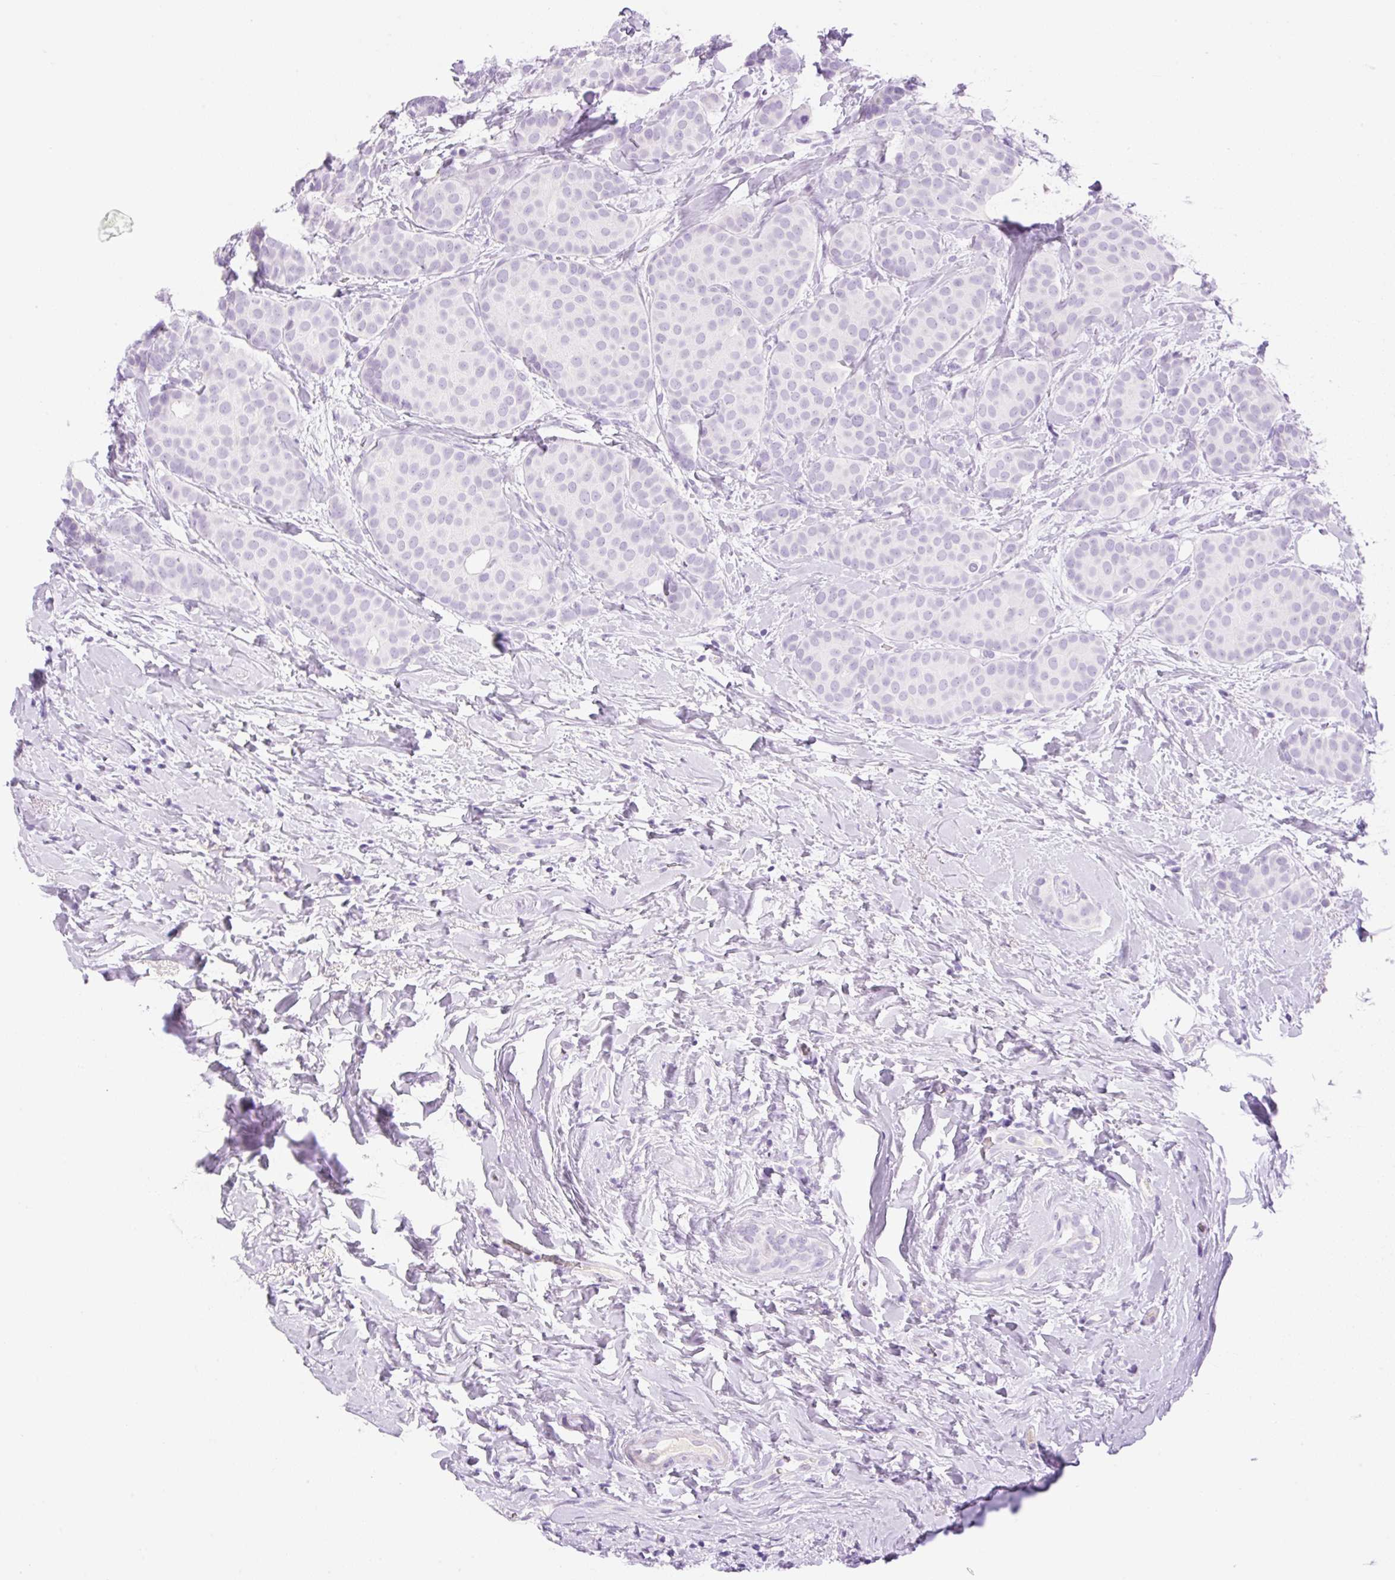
{"staining": {"intensity": "negative", "quantity": "none", "location": "none"}, "tissue": "breast cancer", "cell_type": "Tumor cells", "image_type": "cancer", "snomed": [{"axis": "morphology", "description": "Duct carcinoma"}, {"axis": "topography", "description": "Breast"}], "caption": "Breast cancer (intraductal carcinoma) stained for a protein using immunohistochemistry displays no staining tumor cells.", "gene": "PALM3", "patient": {"sex": "female", "age": 70}}